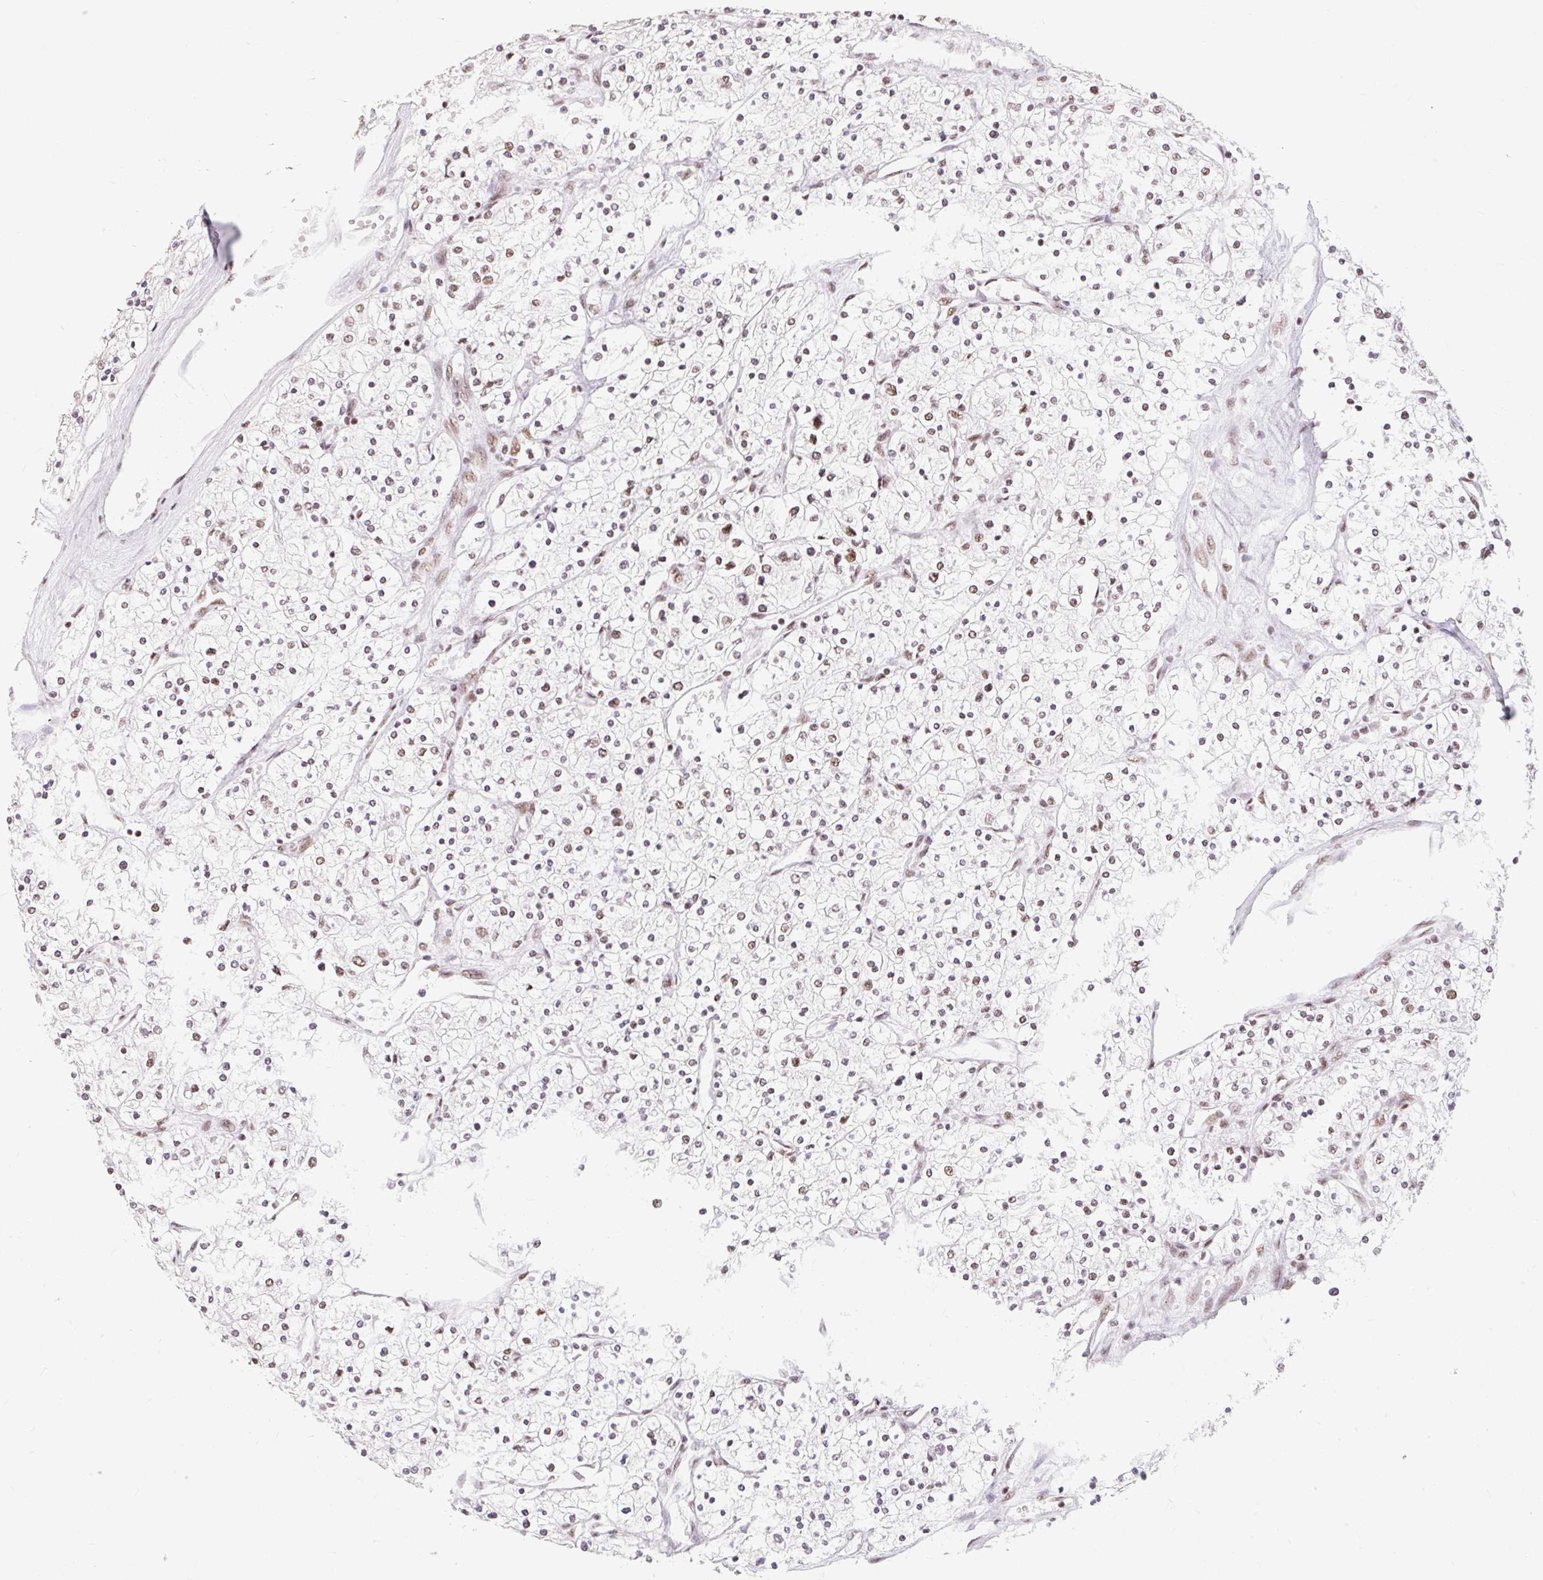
{"staining": {"intensity": "weak", "quantity": "<25%", "location": "nuclear"}, "tissue": "renal cancer", "cell_type": "Tumor cells", "image_type": "cancer", "snomed": [{"axis": "morphology", "description": "Adenocarcinoma, NOS"}, {"axis": "topography", "description": "Kidney"}], "caption": "Renal cancer (adenocarcinoma) was stained to show a protein in brown. There is no significant expression in tumor cells.", "gene": "SRSF10", "patient": {"sex": "male", "age": 80}}